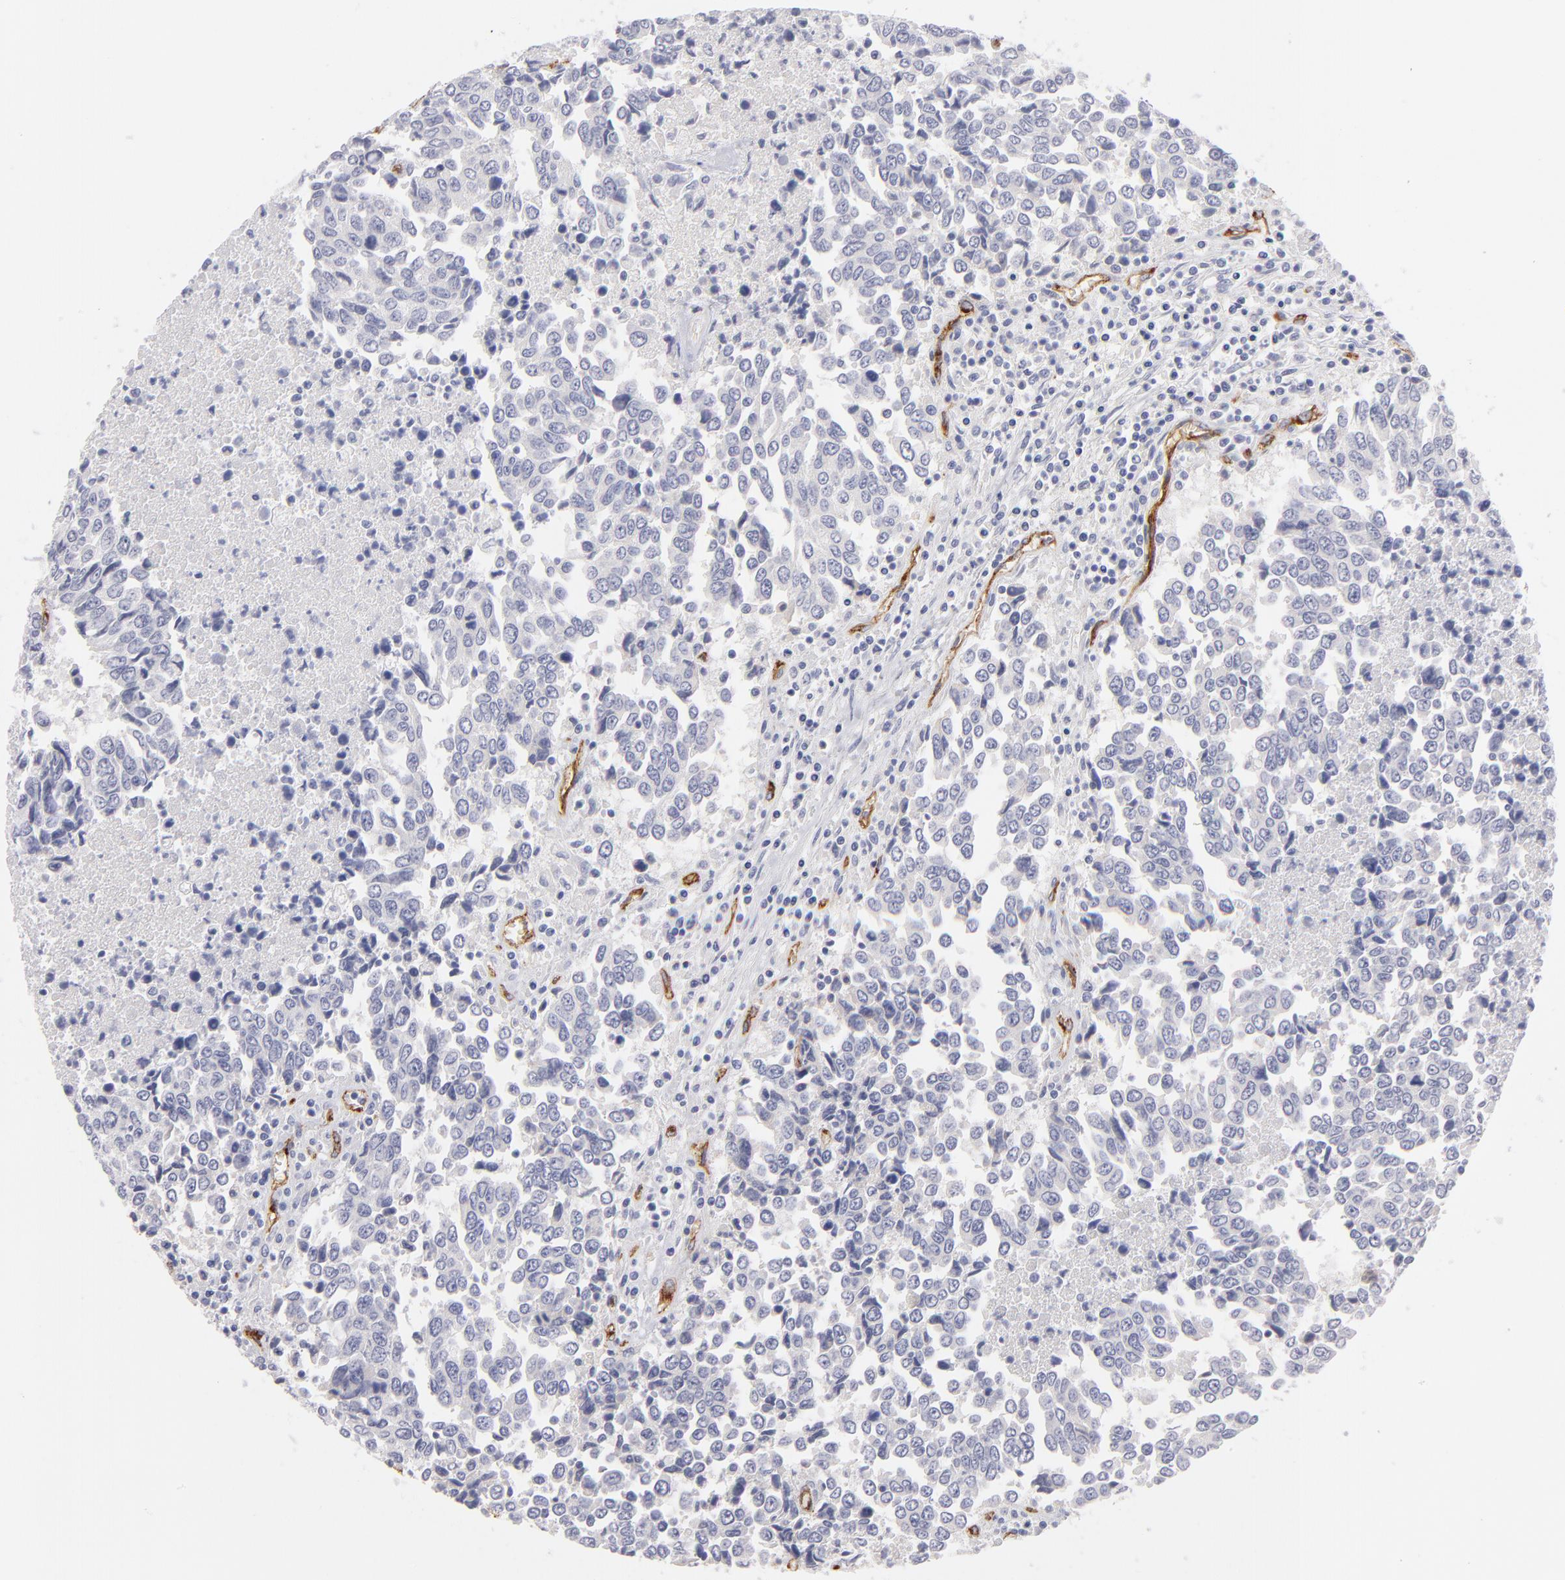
{"staining": {"intensity": "negative", "quantity": "none", "location": "none"}, "tissue": "urothelial cancer", "cell_type": "Tumor cells", "image_type": "cancer", "snomed": [{"axis": "morphology", "description": "Urothelial carcinoma, High grade"}, {"axis": "topography", "description": "Urinary bladder"}], "caption": "DAB immunohistochemical staining of high-grade urothelial carcinoma displays no significant positivity in tumor cells.", "gene": "PLVAP", "patient": {"sex": "male", "age": 86}}